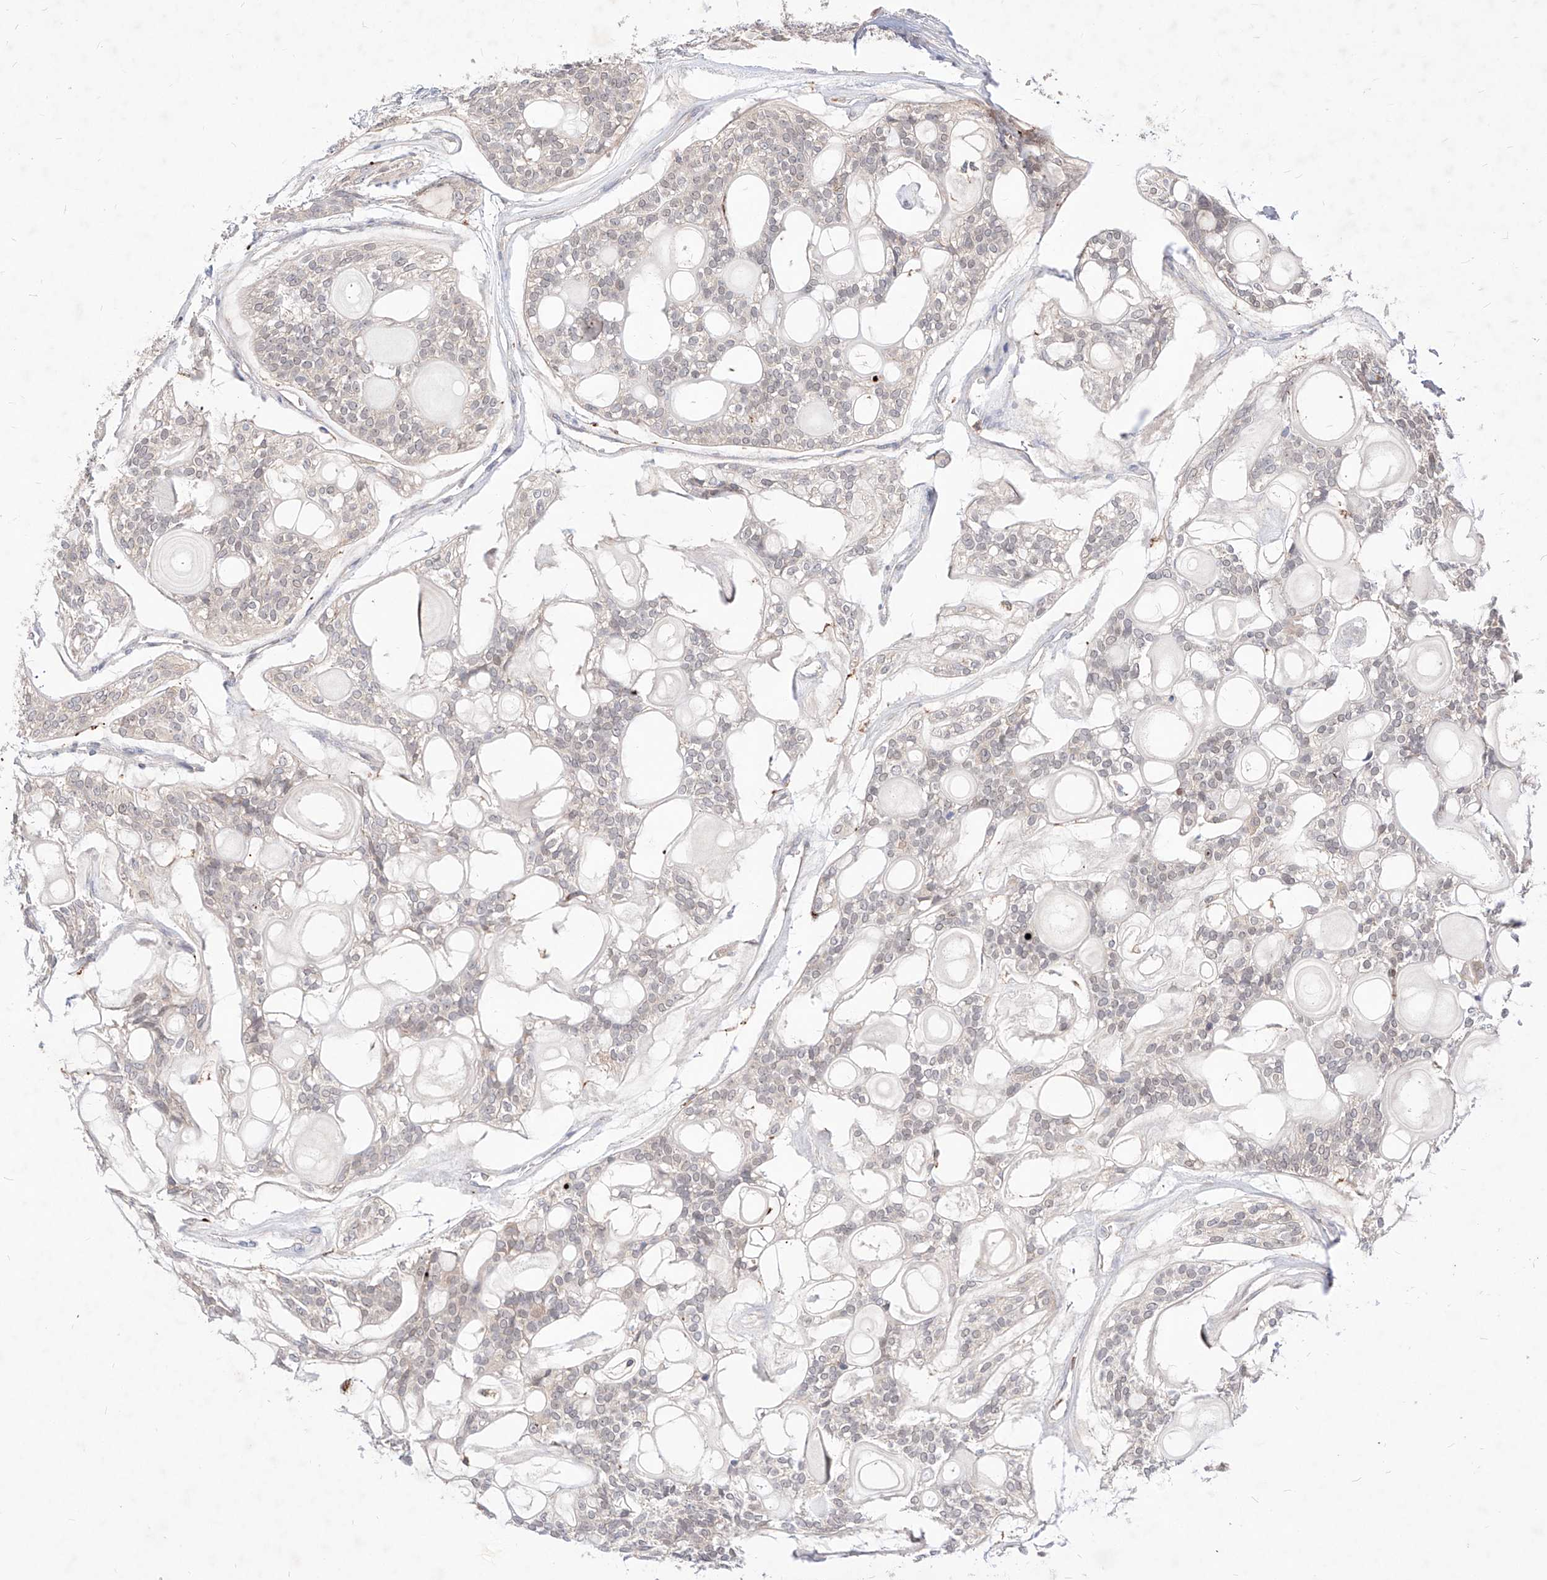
{"staining": {"intensity": "negative", "quantity": "none", "location": "none"}, "tissue": "head and neck cancer", "cell_type": "Tumor cells", "image_type": "cancer", "snomed": [{"axis": "morphology", "description": "Adenocarcinoma, NOS"}, {"axis": "topography", "description": "Head-Neck"}], "caption": "Image shows no protein positivity in tumor cells of head and neck cancer tissue.", "gene": "TSNAX", "patient": {"sex": "male", "age": 66}}